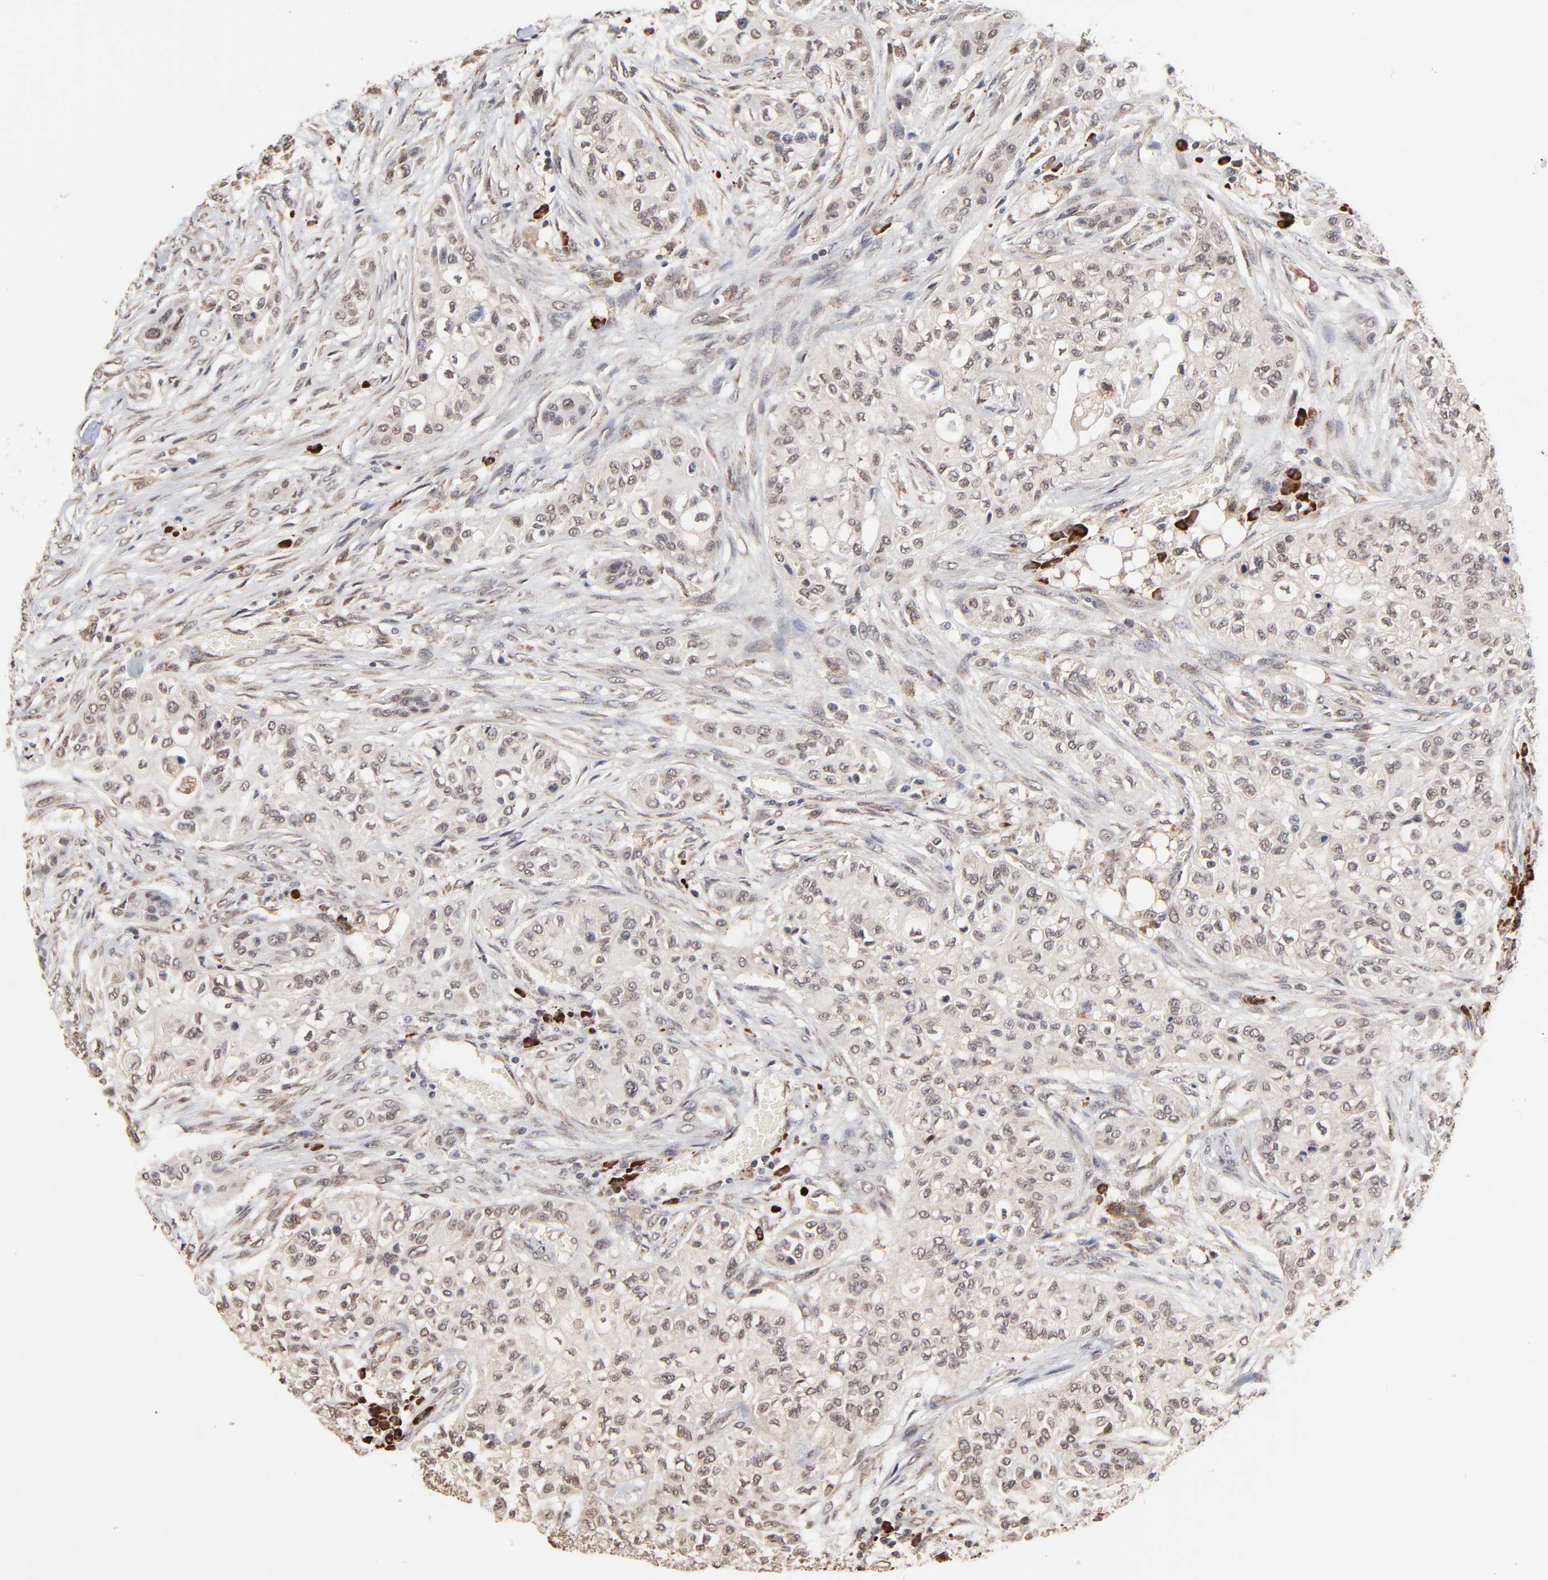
{"staining": {"intensity": "weak", "quantity": "<25%", "location": "cytoplasmic/membranous"}, "tissue": "urothelial cancer", "cell_type": "Tumor cells", "image_type": "cancer", "snomed": [{"axis": "morphology", "description": "Urothelial carcinoma, High grade"}, {"axis": "topography", "description": "Urinary bladder"}], "caption": "Immunohistochemistry of high-grade urothelial carcinoma reveals no positivity in tumor cells.", "gene": "CHM", "patient": {"sex": "male", "age": 74}}